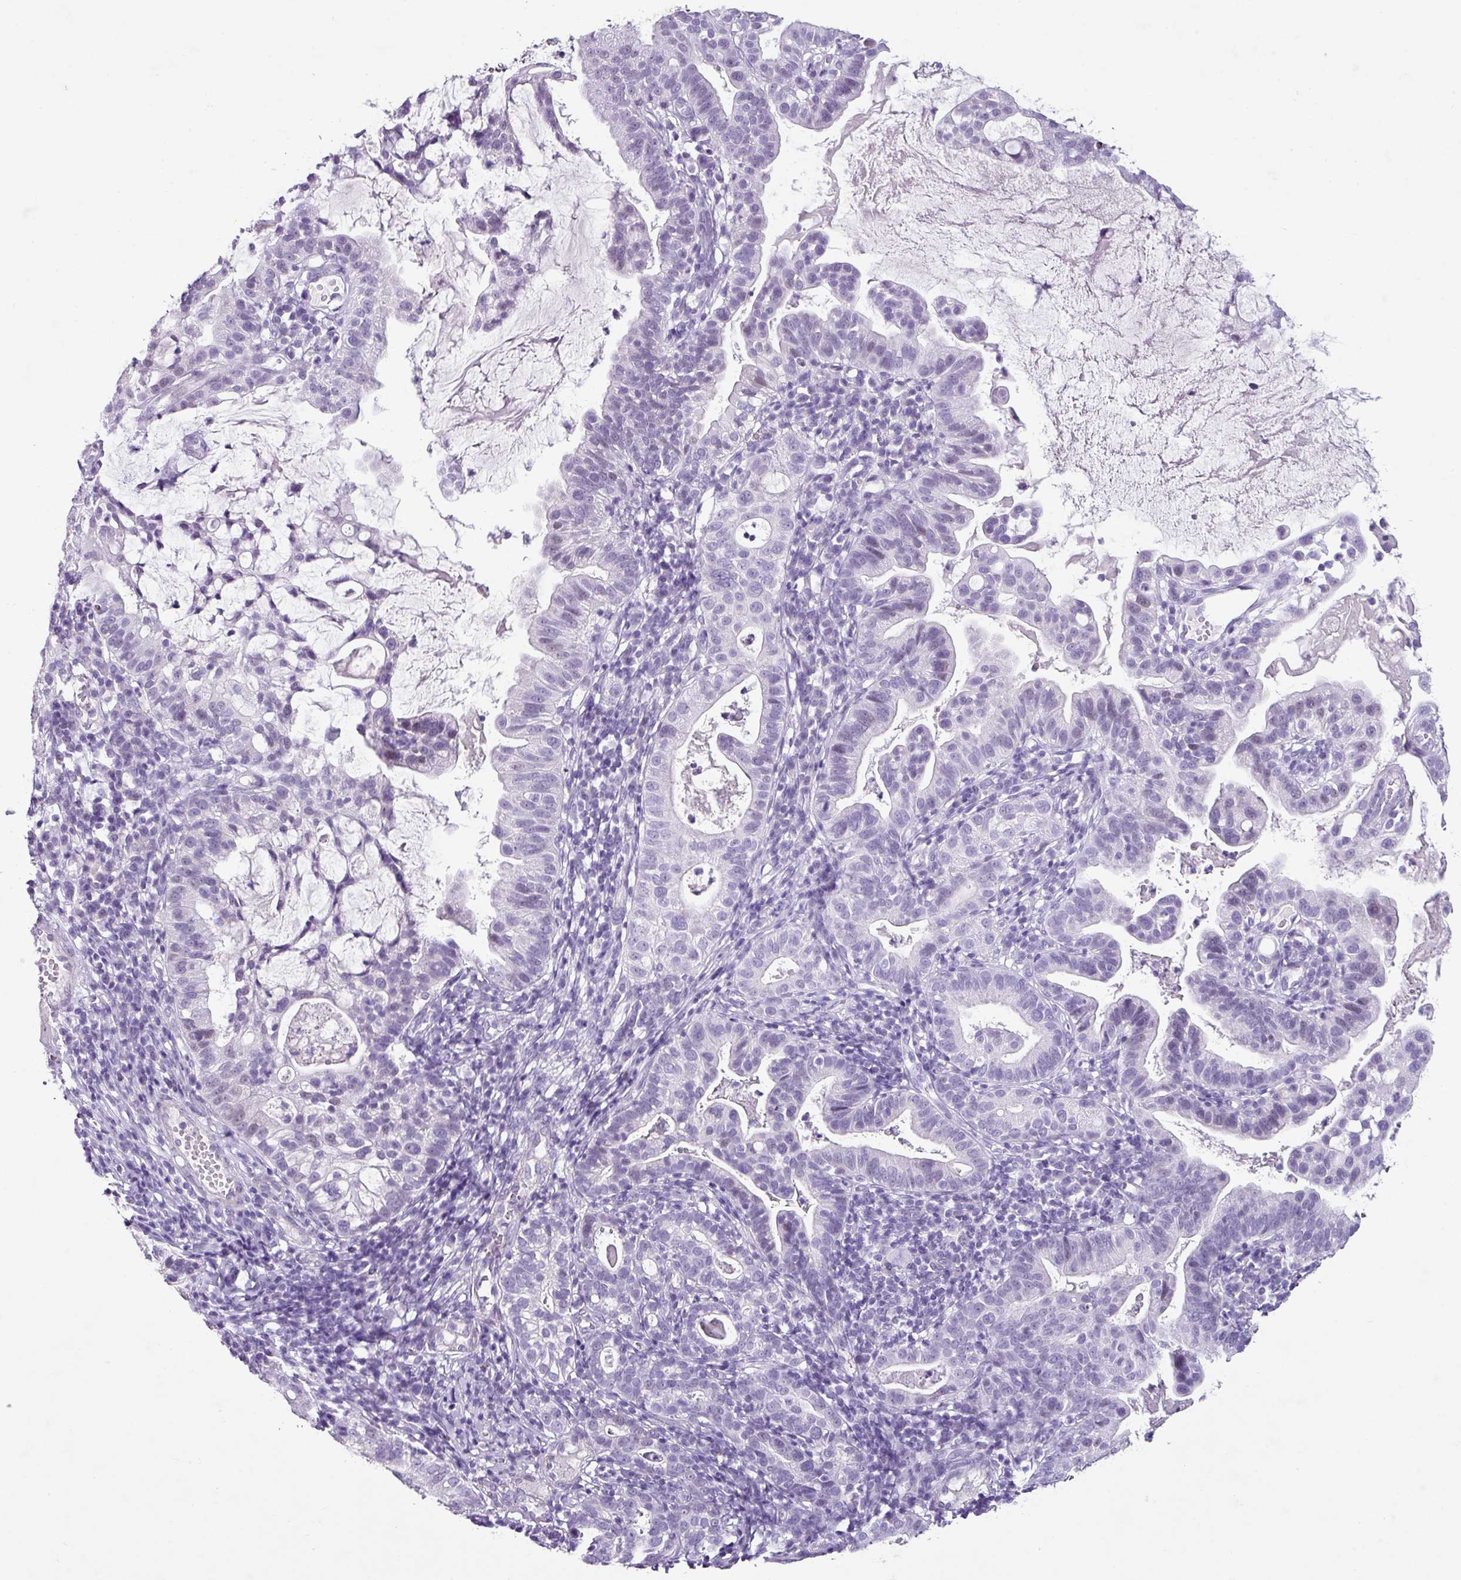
{"staining": {"intensity": "negative", "quantity": "none", "location": "none"}, "tissue": "cervical cancer", "cell_type": "Tumor cells", "image_type": "cancer", "snomed": [{"axis": "morphology", "description": "Adenocarcinoma, NOS"}, {"axis": "topography", "description": "Cervix"}], "caption": "Micrograph shows no significant protein positivity in tumor cells of cervical adenocarcinoma. (Immunohistochemistry (ihc), brightfield microscopy, high magnification).", "gene": "TRA2A", "patient": {"sex": "female", "age": 41}}